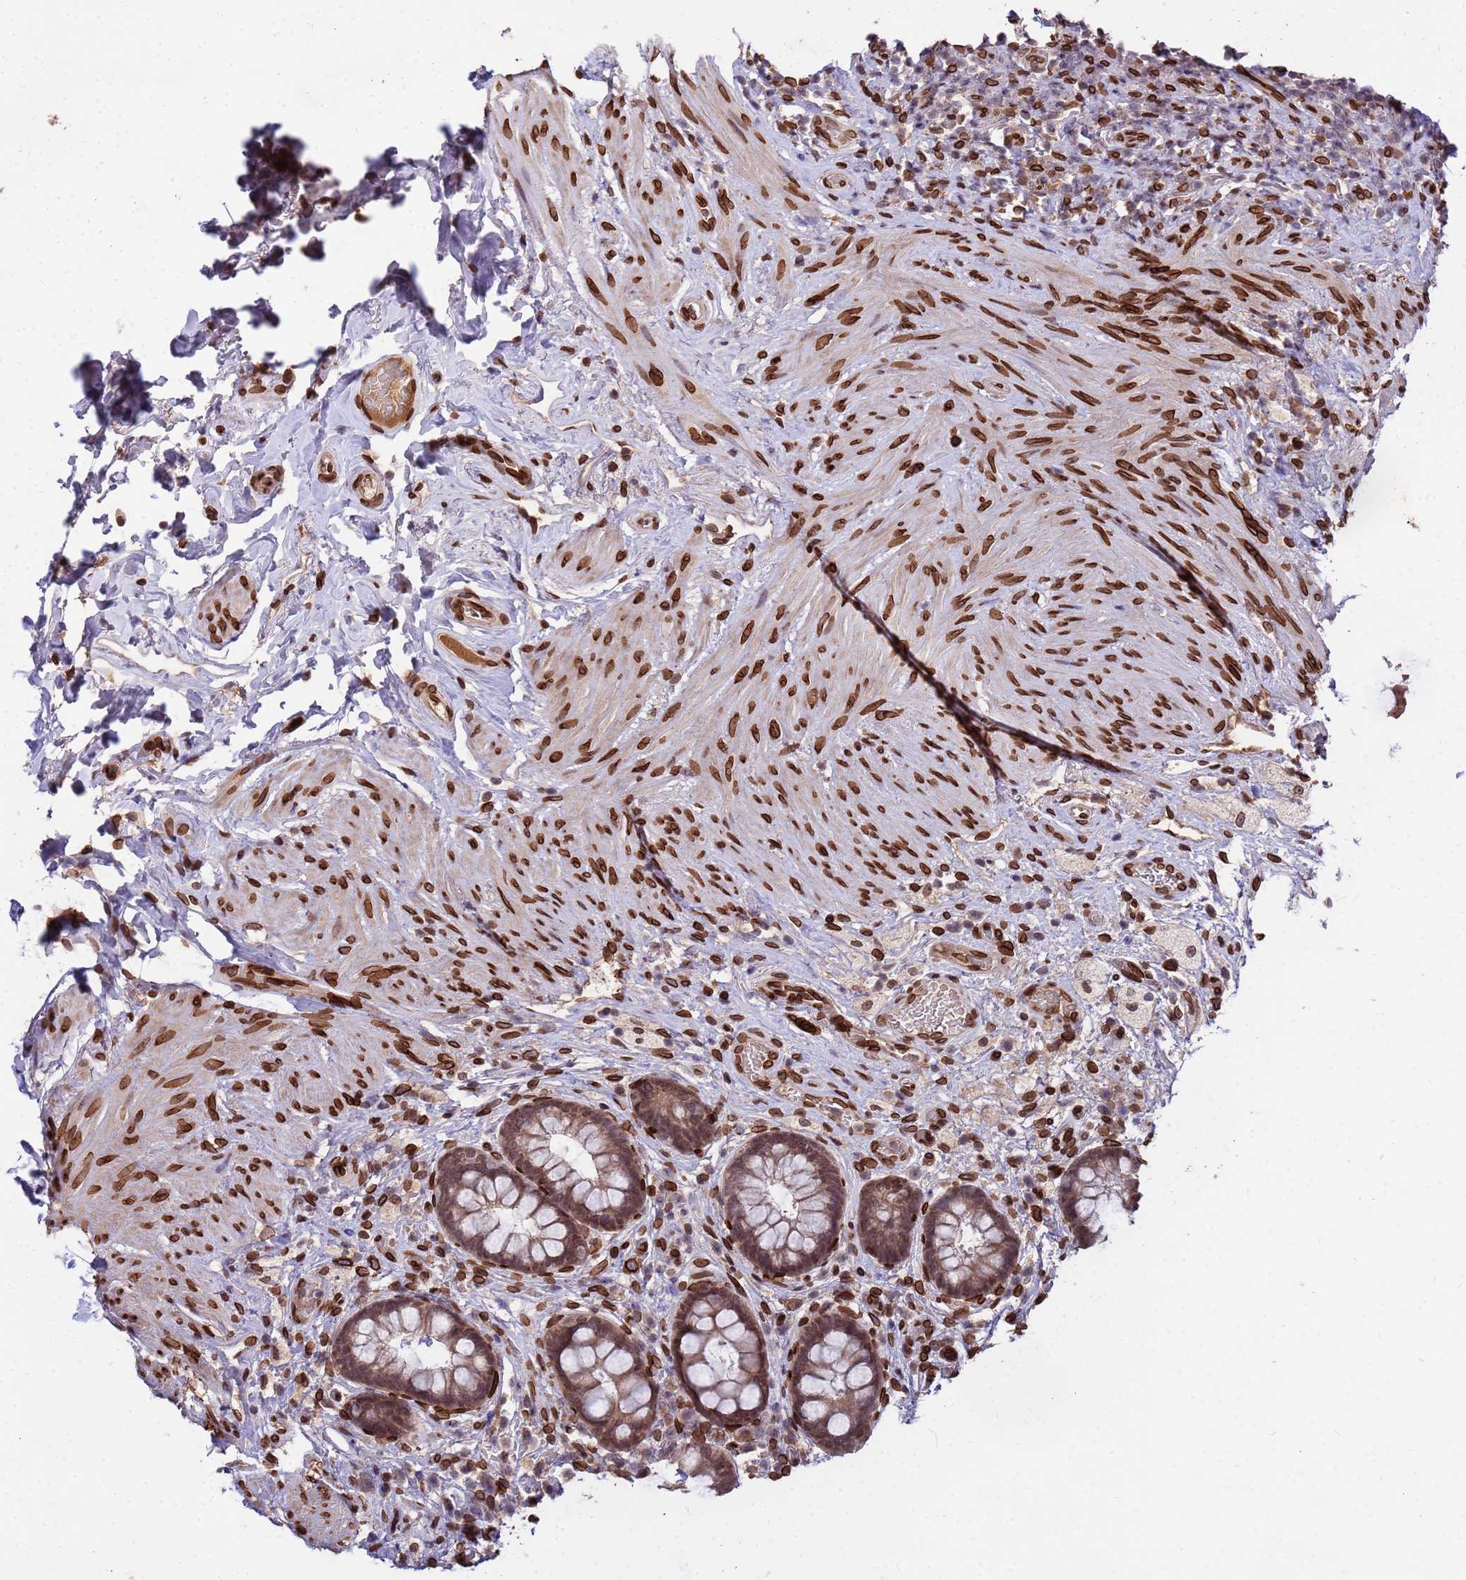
{"staining": {"intensity": "moderate", "quantity": ">75%", "location": "cytoplasmic/membranous,nuclear"}, "tissue": "rectum", "cell_type": "Glandular cells", "image_type": "normal", "snomed": [{"axis": "morphology", "description": "Normal tissue, NOS"}, {"axis": "topography", "description": "Rectum"}, {"axis": "topography", "description": "Peripheral nerve tissue"}], "caption": "Moderate cytoplasmic/membranous,nuclear staining for a protein is seen in approximately >75% of glandular cells of unremarkable rectum using IHC.", "gene": "GPR135", "patient": {"sex": "female", "age": 69}}